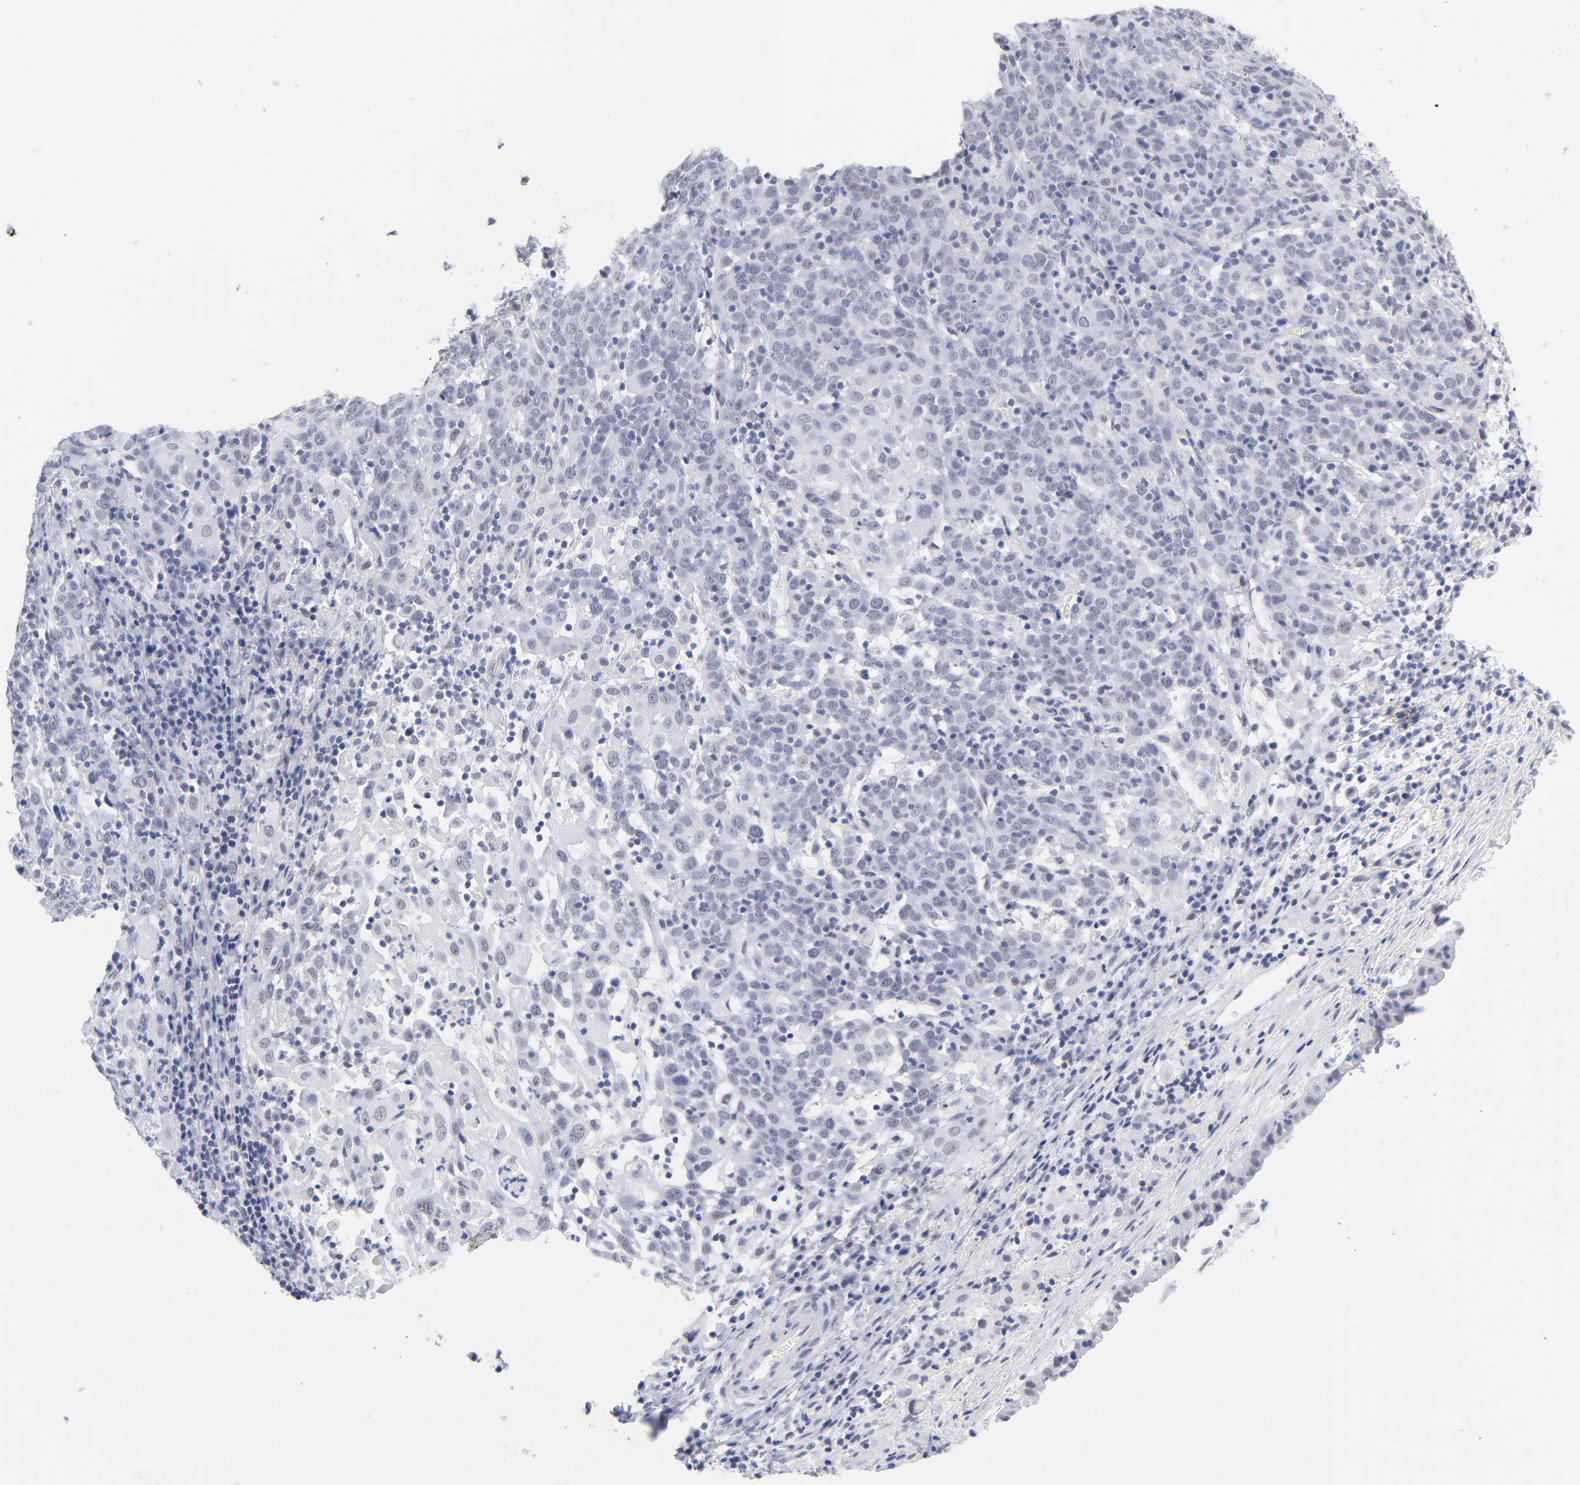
{"staining": {"intensity": "negative", "quantity": "none", "location": "none"}, "tissue": "cervical cancer", "cell_type": "Tumor cells", "image_type": "cancer", "snomed": [{"axis": "morphology", "description": "Normal tissue, NOS"}, {"axis": "morphology", "description": "Squamous cell carcinoma, NOS"}, {"axis": "topography", "description": "Cervix"}], "caption": "High power microscopy photomicrograph of an immunohistochemistry (IHC) histopathology image of cervical cancer (squamous cell carcinoma), revealing no significant staining in tumor cells.", "gene": "SNRPB", "patient": {"sex": "female", "age": 67}}